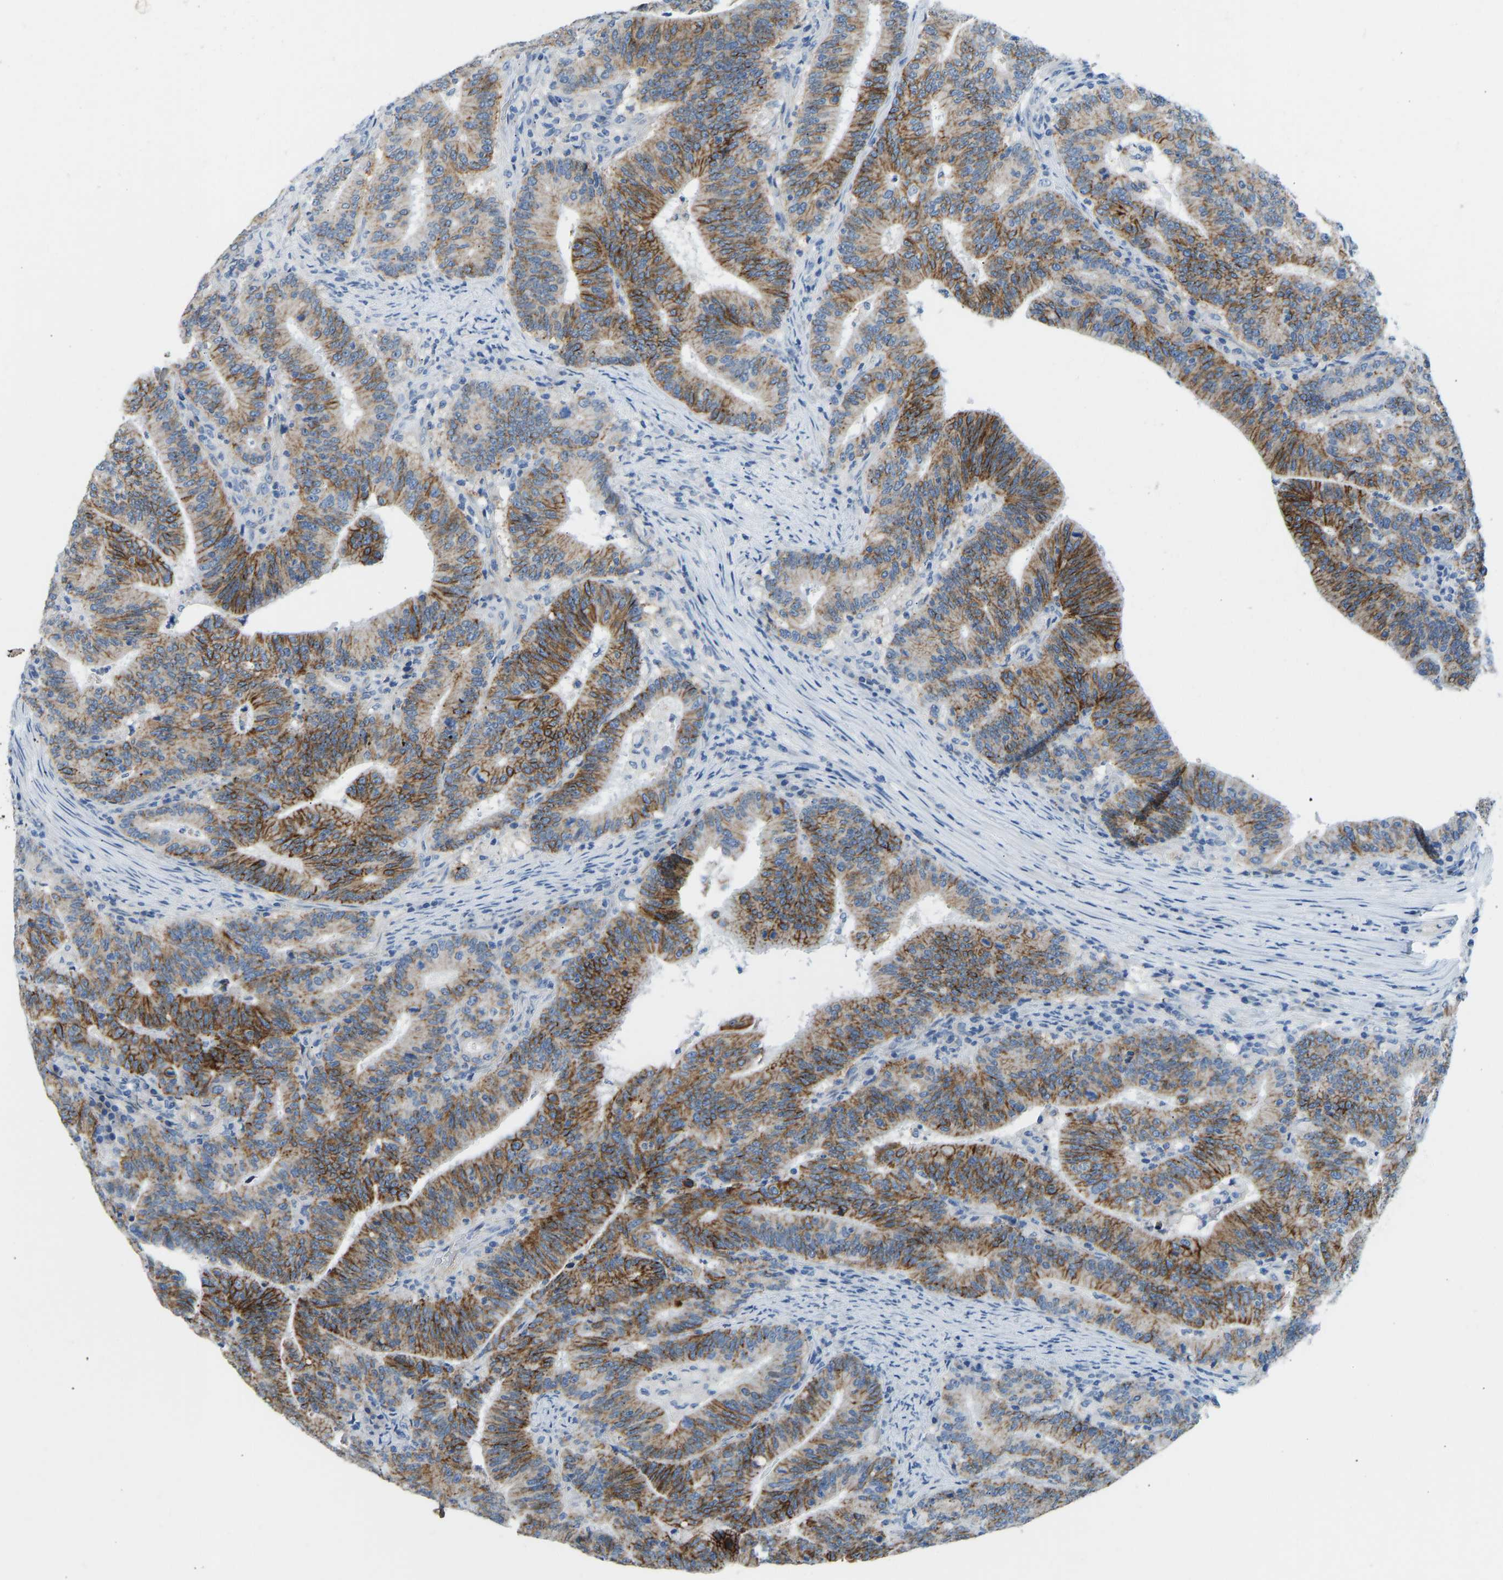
{"staining": {"intensity": "strong", "quantity": ">75%", "location": "cytoplasmic/membranous"}, "tissue": "colorectal cancer", "cell_type": "Tumor cells", "image_type": "cancer", "snomed": [{"axis": "morphology", "description": "Adenocarcinoma, NOS"}, {"axis": "topography", "description": "Colon"}], "caption": "Immunohistochemical staining of colorectal adenocarcinoma reveals high levels of strong cytoplasmic/membranous expression in about >75% of tumor cells.", "gene": "ATP1A1", "patient": {"sex": "female", "age": 66}}